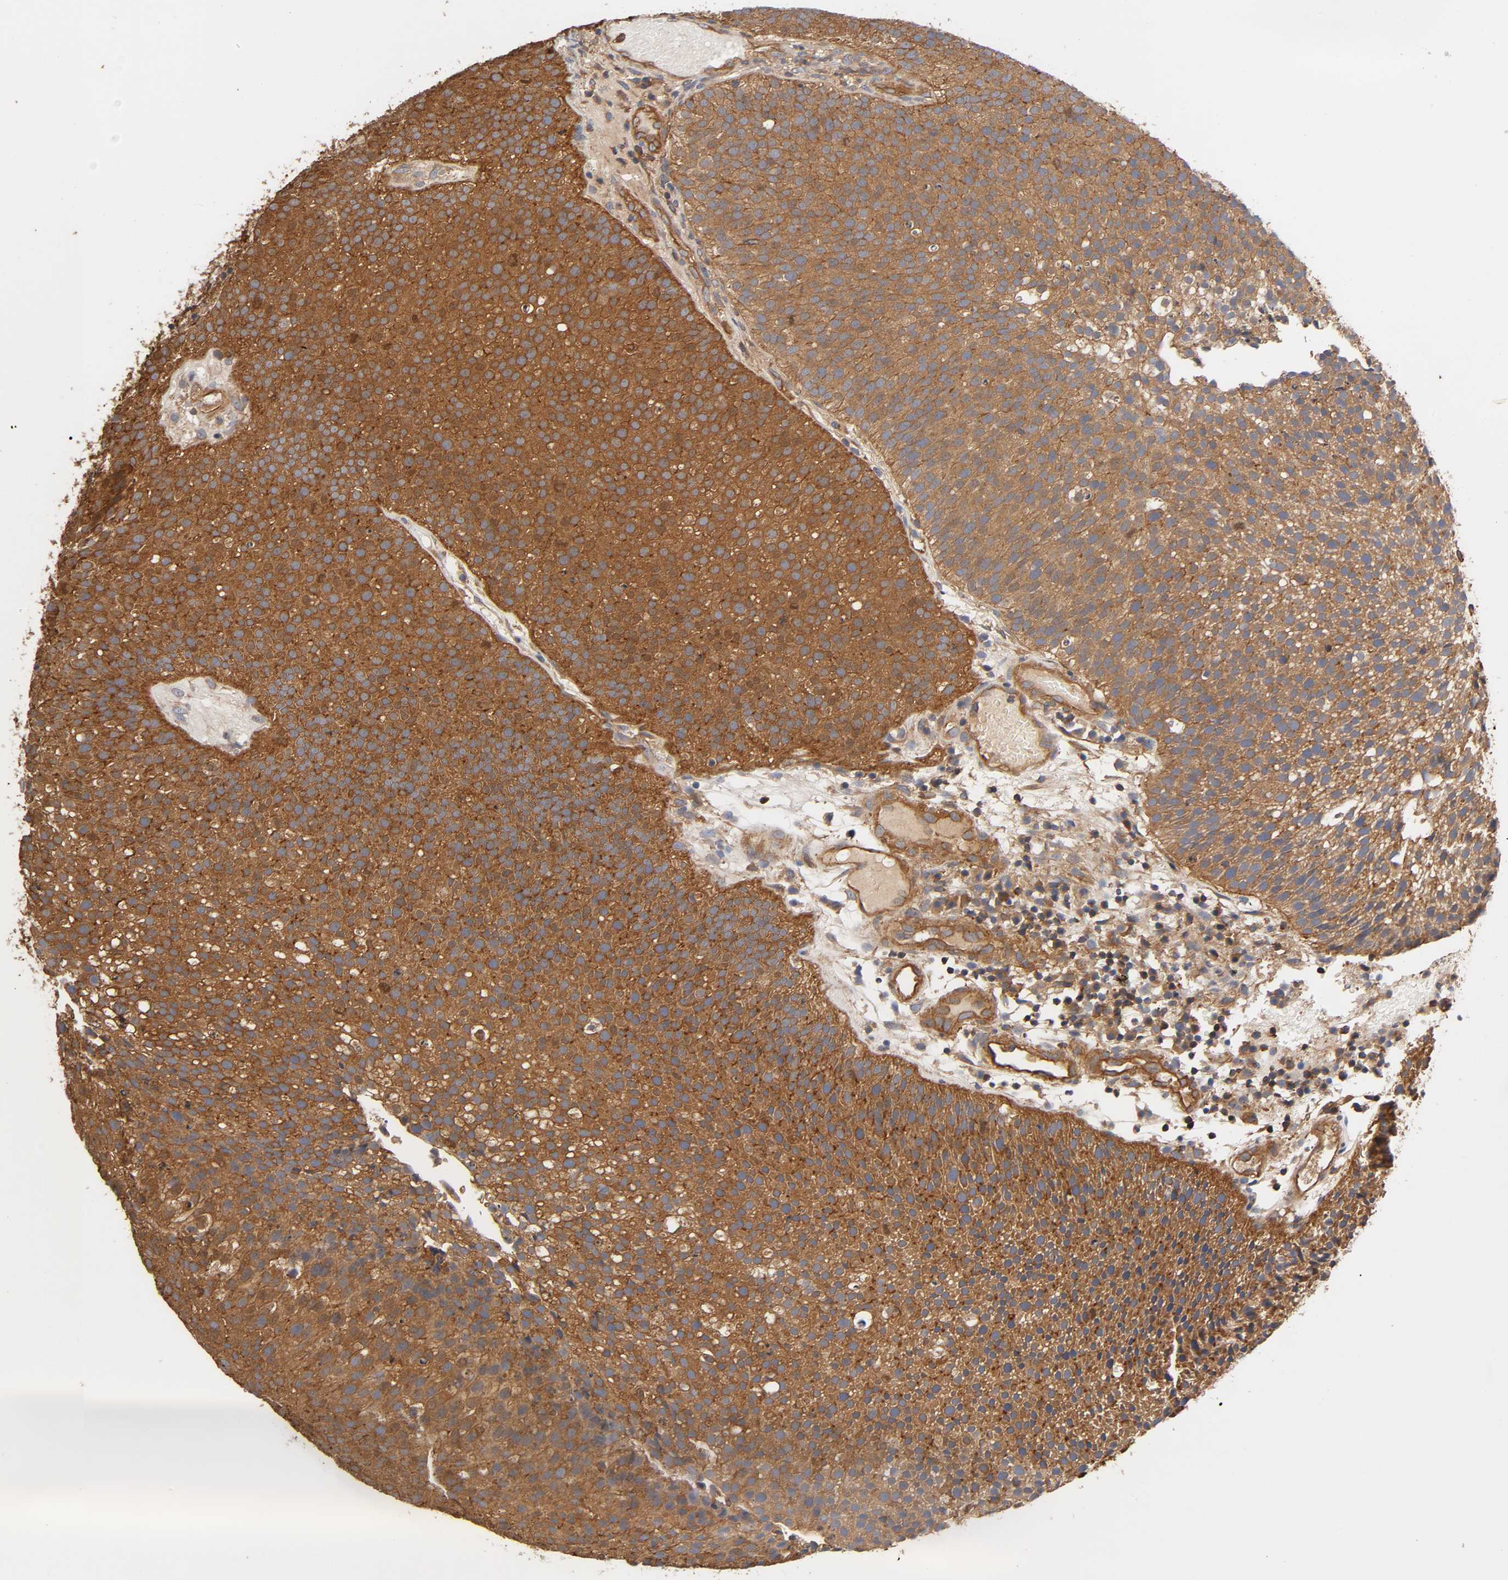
{"staining": {"intensity": "strong", "quantity": ">75%", "location": "cytoplasmic/membranous"}, "tissue": "urothelial cancer", "cell_type": "Tumor cells", "image_type": "cancer", "snomed": [{"axis": "morphology", "description": "Urothelial carcinoma, Low grade"}, {"axis": "topography", "description": "Urinary bladder"}], "caption": "Low-grade urothelial carcinoma stained with a brown dye exhibits strong cytoplasmic/membranous positive expression in approximately >75% of tumor cells.", "gene": "LAMTOR2", "patient": {"sex": "male", "age": 85}}